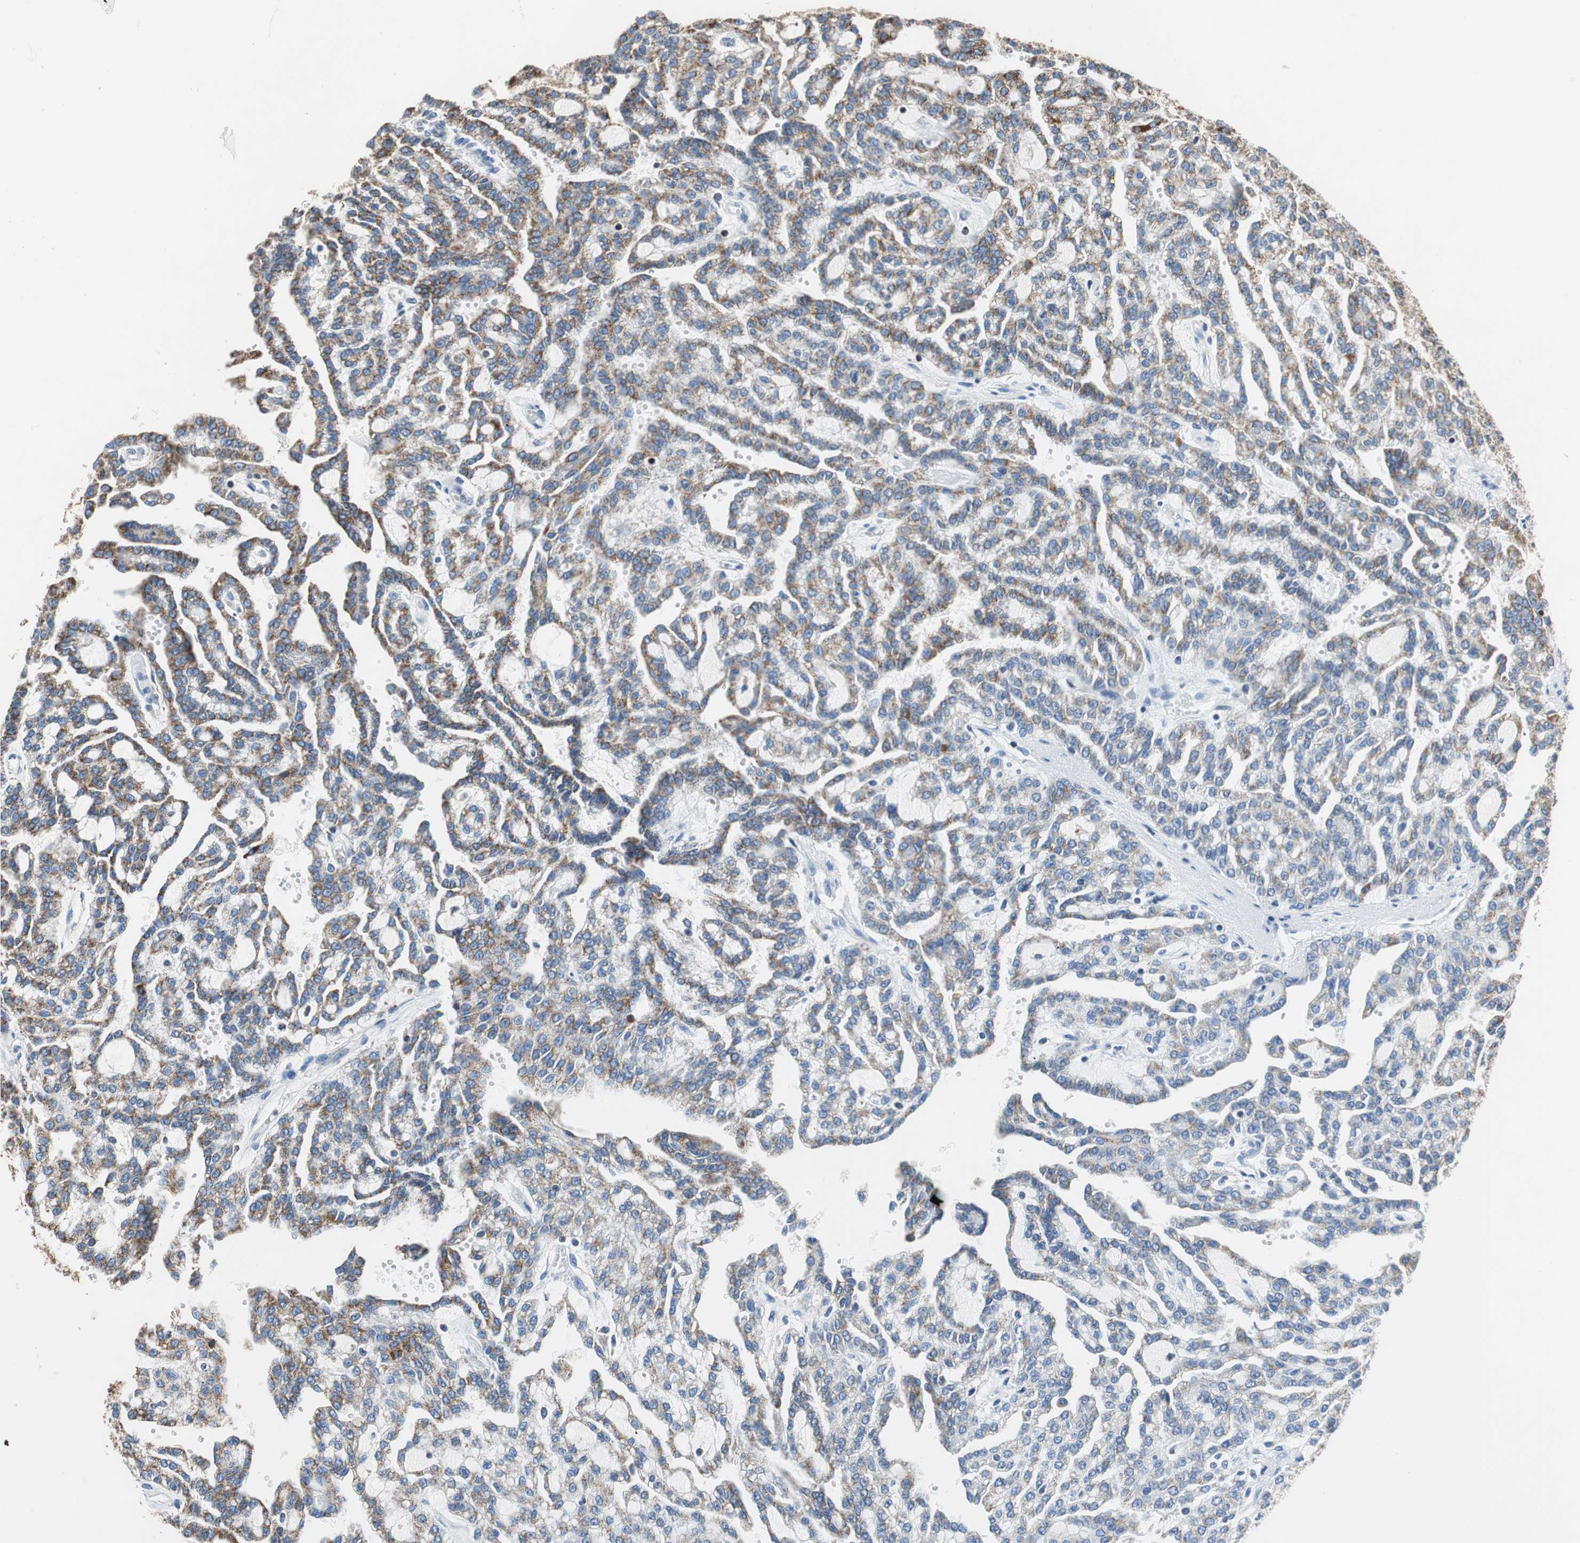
{"staining": {"intensity": "strong", "quantity": ">75%", "location": "cytoplasmic/membranous"}, "tissue": "renal cancer", "cell_type": "Tumor cells", "image_type": "cancer", "snomed": [{"axis": "morphology", "description": "Adenocarcinoma, NOS"}, {"axis": "topography", "description": "Kidney"}], "caption": "About >75% of tumor cells in renal cancer demonstrate strong cytoplasmic/membranous protein expression as visualized by brown immunohistochemical staining.", "gene": "GSTK1", "patient": {"sex": "male", "age": 63}}